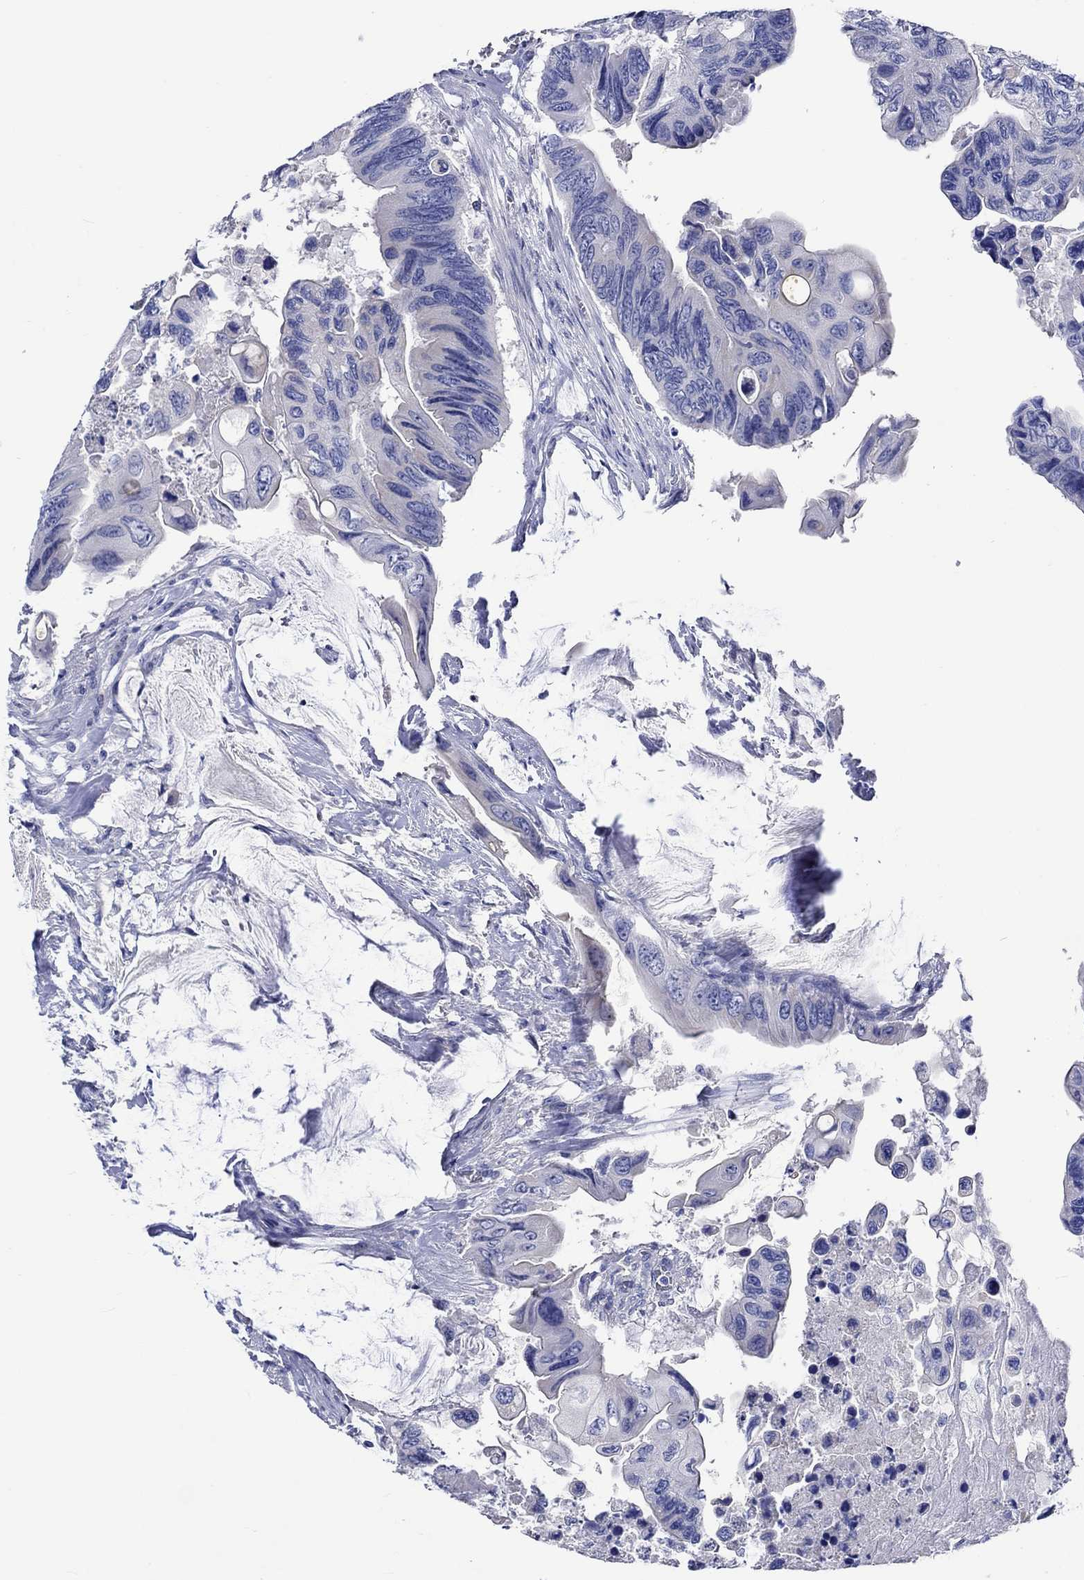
{"staining": {"intensity": "negative", "quantity": "none", "location": "none"}, "tissue": "colorectal cancer", "cell_type": "Tumor cells", "image_type": "cancer", "snomed": [{"axis": "morphology", "description": "Adenocarcinoma, NOS"}, {"axis": "topography", "description": "Rectum"}], "caption": "Colorectal cancer (adenocarcinoma) was stained to show a protein in brown. There is no significant positivity in tumor cells. Brightfield microscopy of immunohistochemistry (IHC) stained with DAB (brown) and hematoxylin (blue), captured at high magnification.", "gene": "HARBI1", "patient": {"sex": "male", "age": 63}}